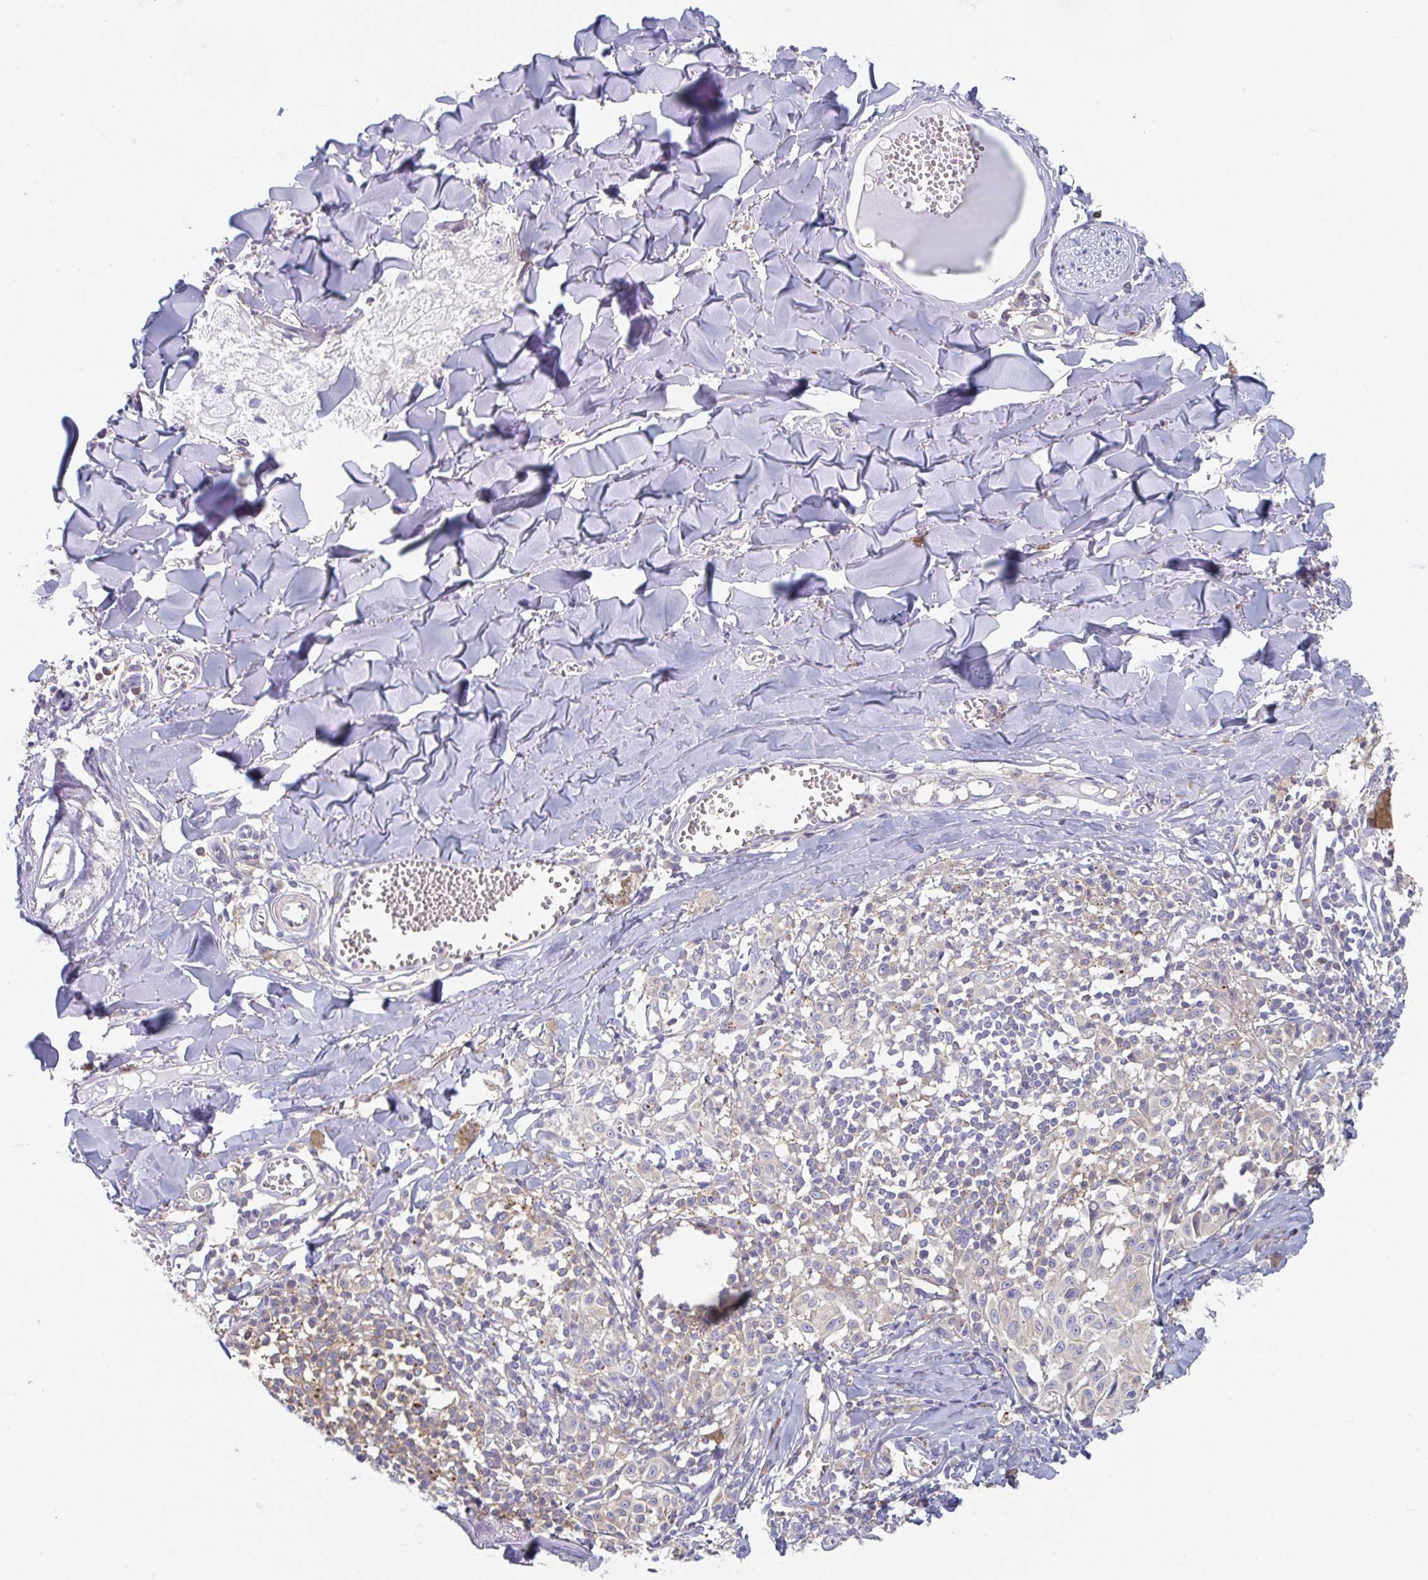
{"staining": {"intensity": "negative", "quantity": "none", "location": "none"}, "tissue": "melanoma", "cell_type": "Tumor cells", "image_type": "cancer", "snomed": [{"axis": "morphology", "description": "Malignant melanoma, NOS"}, {"axis": "topography", "description": "Skin"}], "caption": "The image shows no staining of tumor cells in malignant melanoma.", "gene": "AMPD2", "patient": {"sex": "female", "age": 43}}